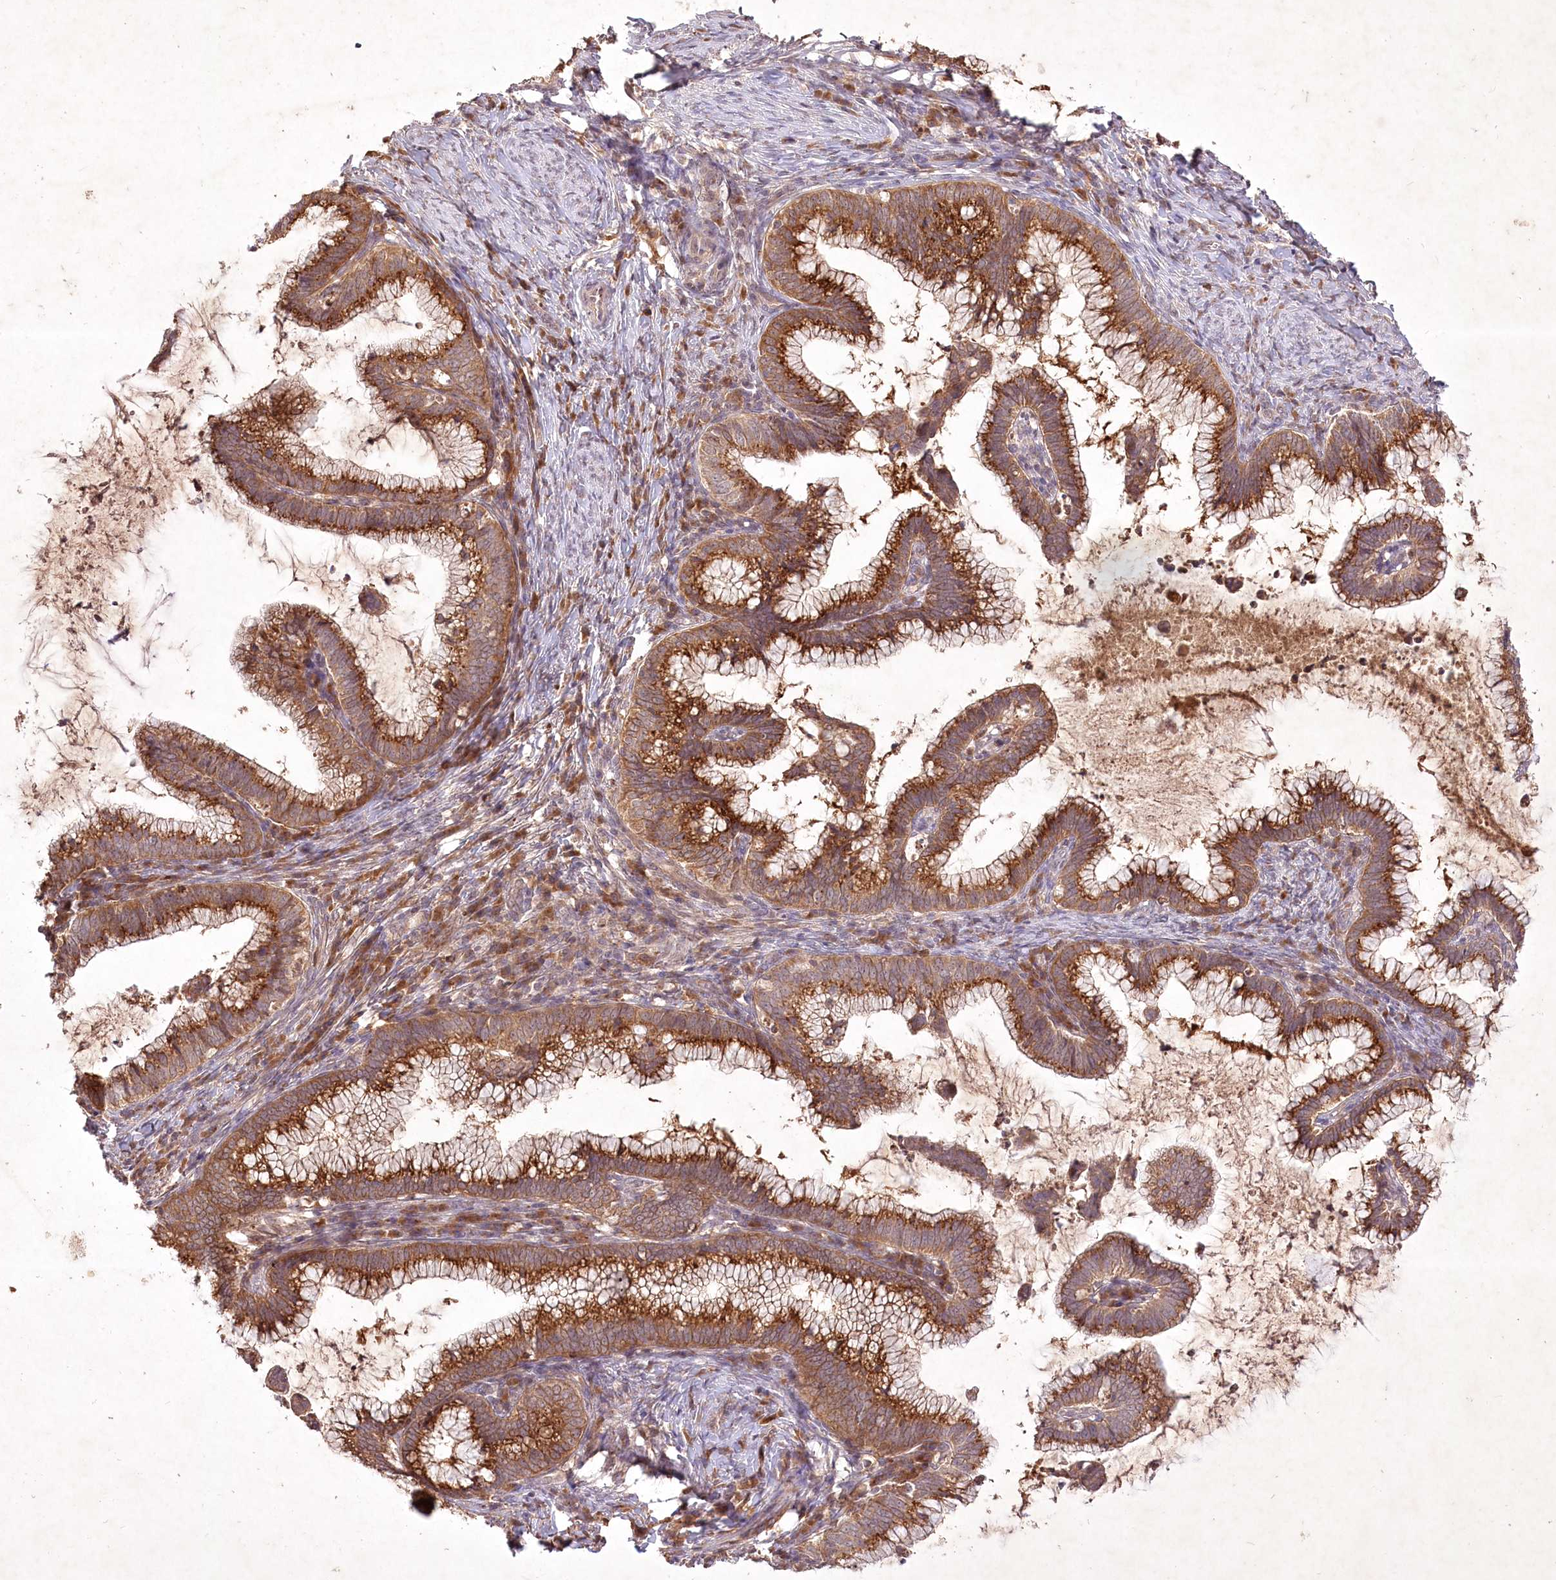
{"staining": {"intensity": "strong", "quantity": ">75%", "location": "cytoplasmic/membranous"}, "tissue": "cervical cancer", "cell_type": "Tumor cells", "image_type": "cancer", "snomed": [{"axis": "morphology", "description": "Adenocarcinoma, NOS"}, {"axis": "topography", "description": "Cervix"}], "caption": "Strong cytoplasmic/membranous staining for a protein is present in about >75% of tumor cells of cervical cancer using immunohistochemistry (IHC).", "gene": "IRAK1BP1", "patient": {"sex": "female", "age": 36}}